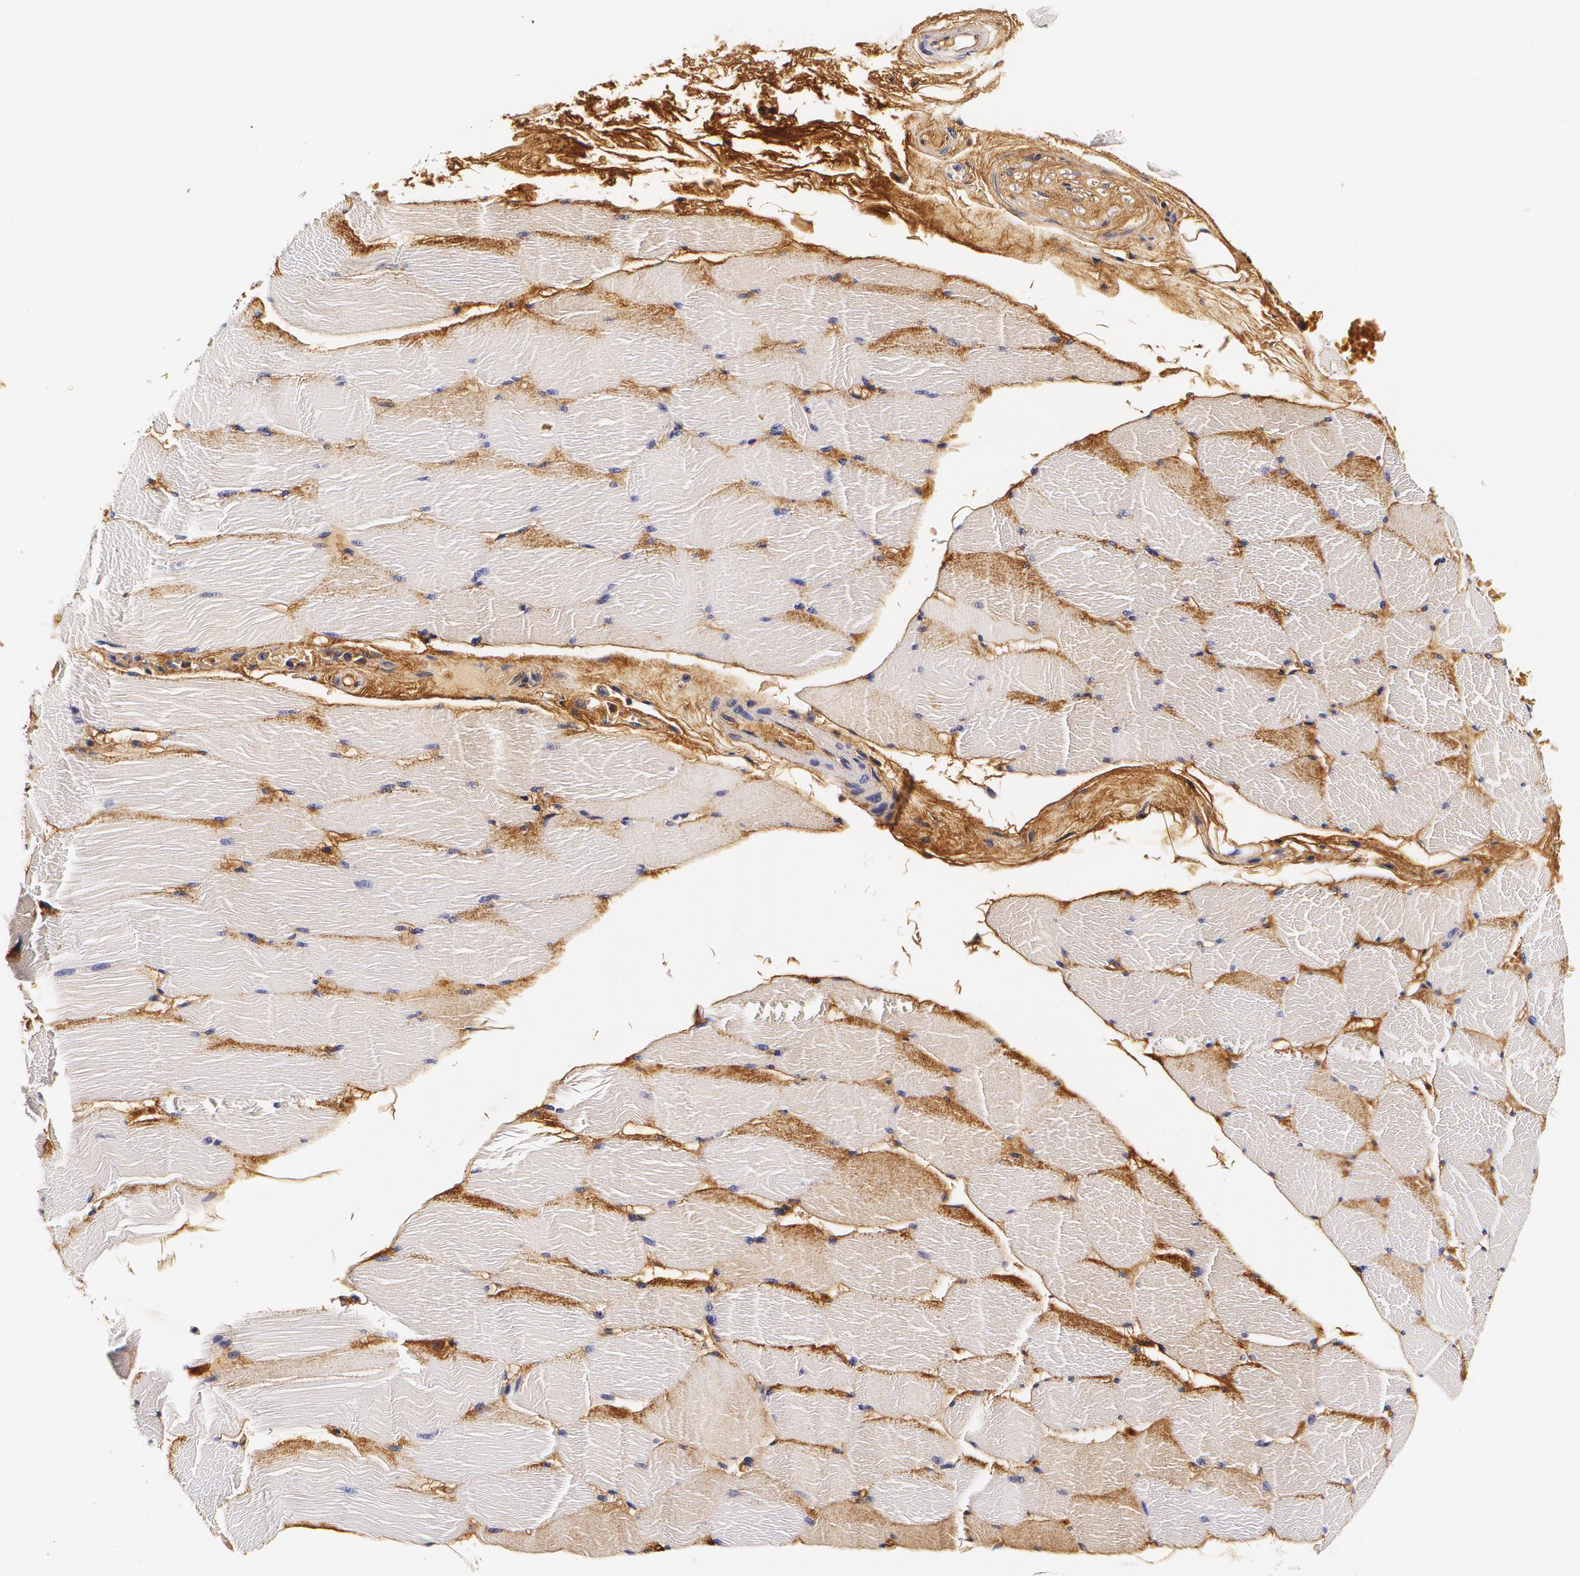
{"staining": {"intensity": "weak", "quantity": "<25%", "location": "cytoplasmic/membranous"}, "tissue": "skeletal muscle", "cell_type": "Myocytes", "image_type": "normal", "snomed": [{"axis": "morphology", "description": "Normal tissue, NOS"}, {"axis": "topography", "description": "Skeletal muscle"}], "caption": "DAB immunohistochemical staining of benign skeletal muscle shows no significant expression in myocytes. The staining is performed using DAB brown chromogen with nuclei counter-stained in using hematoxylin.", "gene": "TTR", "patient": {"sex": "male", "age": 62}}